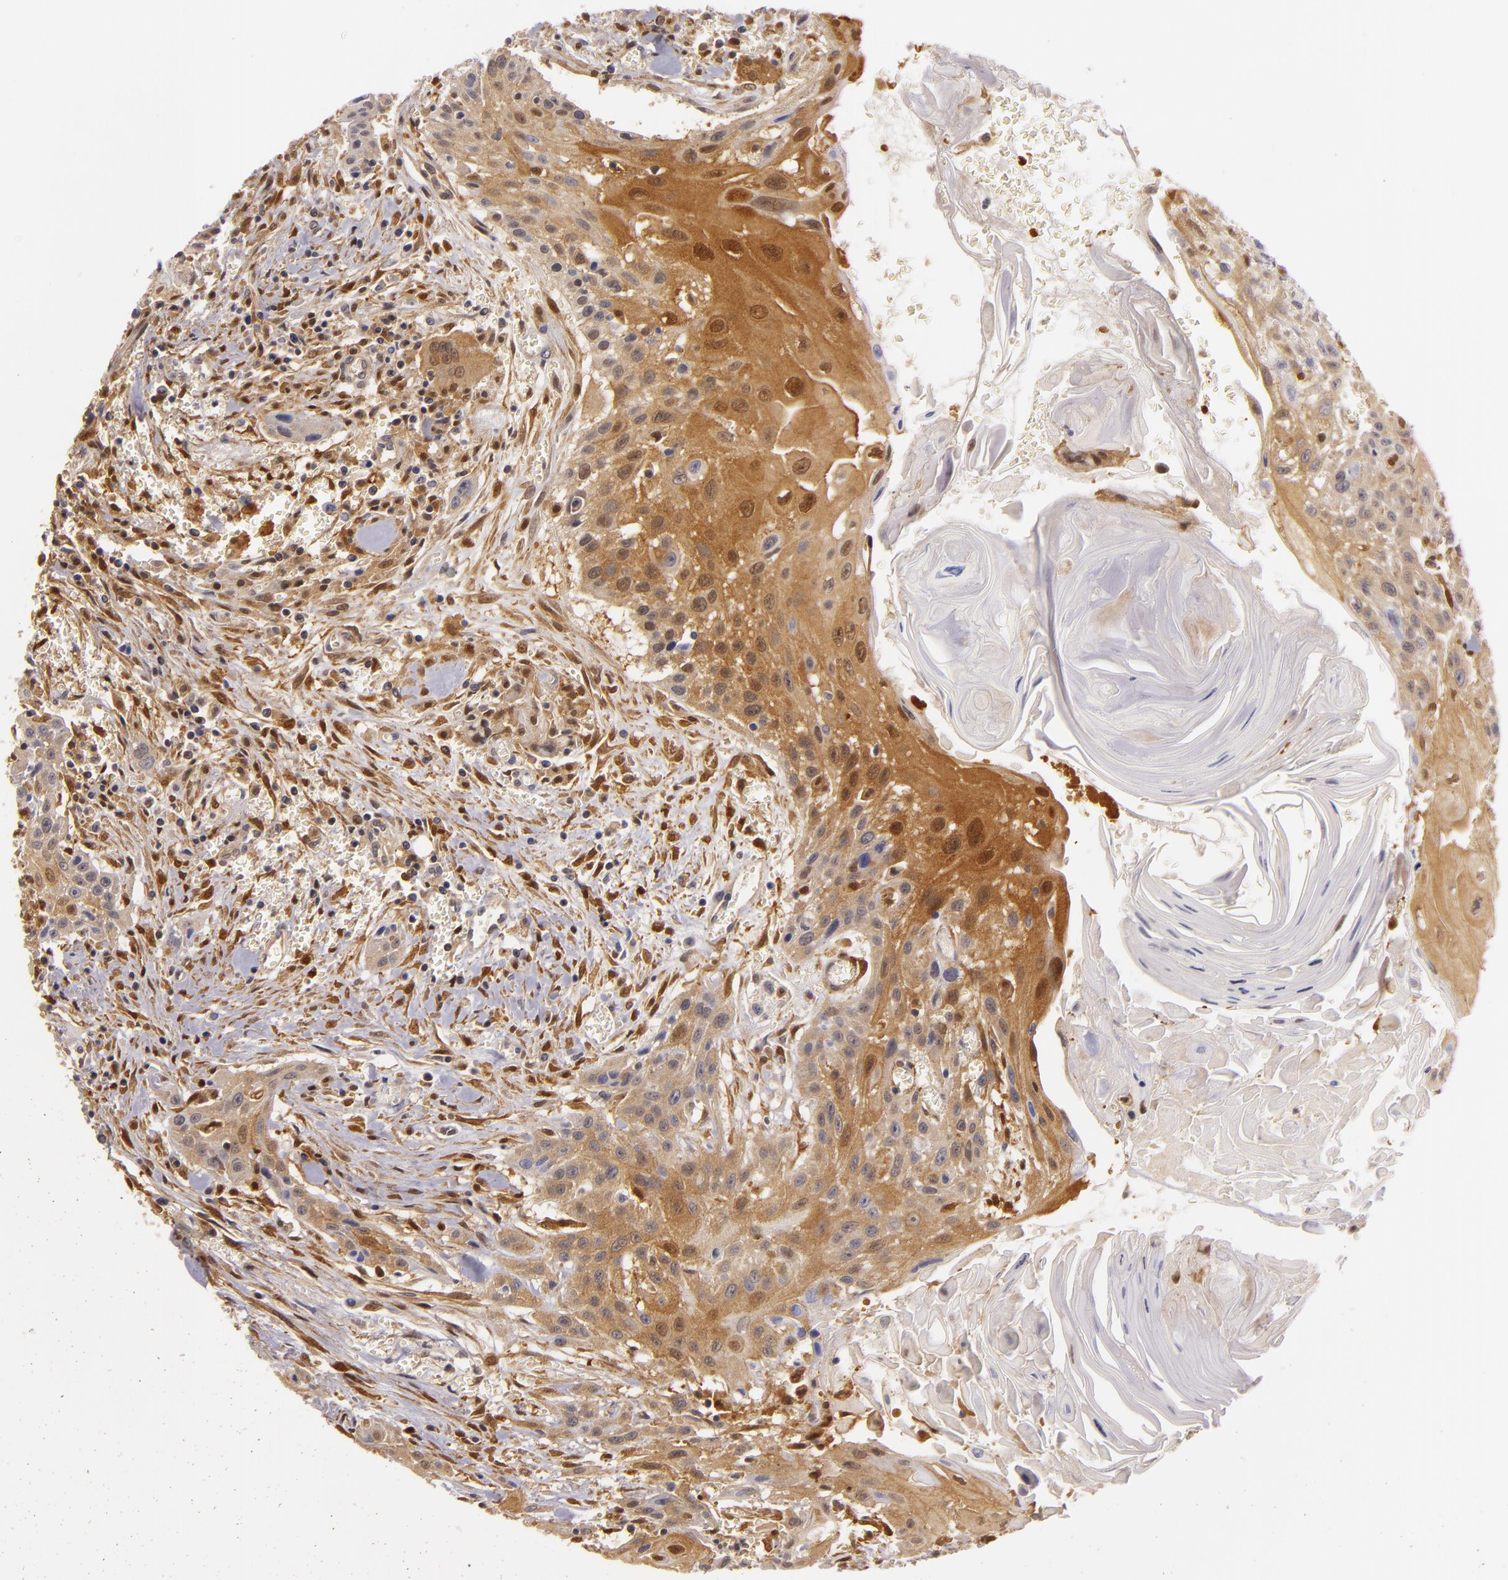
{"staining": {"intensity": "moderate", "quantity": ">75%", "location": "cytoplasmic/membranous"}, "tissue": "head and neck cancer", "cell_type": "Tumor cells", "image_type": "cancer", "snomed": [{"axis": "morphology", "description": "Squamous cell carcinoma, NOS"}, {"axis": "morphology", "description": "Squamous cell carcinoma, metastatic, NOS"}, {"axis": "topography", "description": "Lymph node"}, {"axis": "topography", "description": "Salivary gland"}, {"axis": "topography", "description": "Head-Neck"}], "caption": "Tumor cells demonstrate medium levels of moderate cytoplasmic/membranous positivity in approximately >75% of cells in human head and neck cancer.", "gene": "TOM1", "patient": {"sex": "female", "age": 74}}